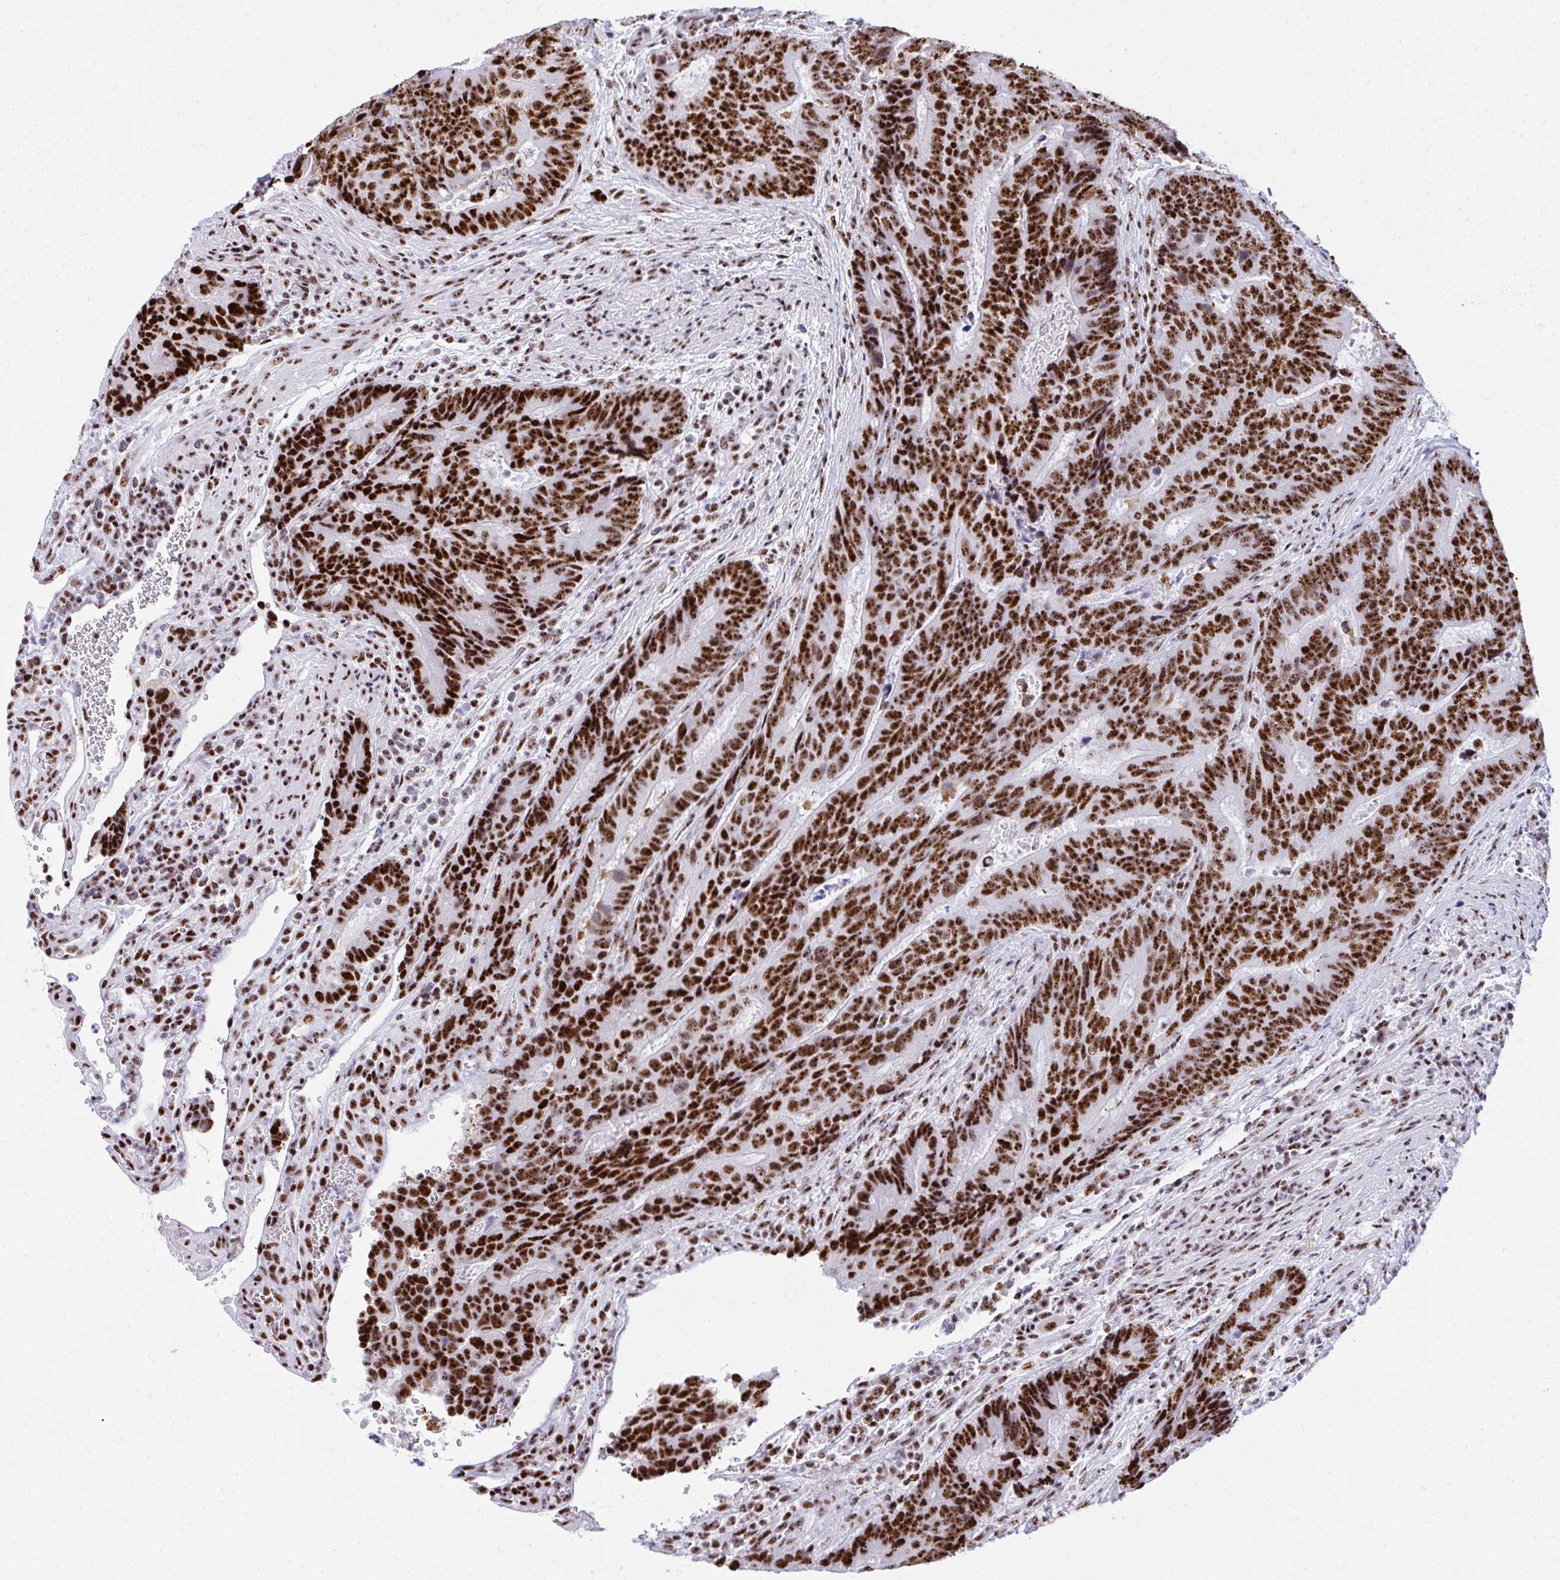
{"staining": {"intensity": "strong", "quantity": ">75%", "location": "nuclear"}, "tissue": "colorectal cancer", "cell_type": "Tumor cells", "image_type": "cancer", "snomed": [{"axis": "morphology", "description": "Adenocarcinoma, NOS"}, {"axis": "topography", "description": "Colon"}], "caption": "A photomicrograph of human colorectal adenocarcinoma stained for a protein reveals strong nuclear brown staining in tumor cells. (IHC, brightfield microscopy, high magnification).", "gene": "PELP1", "patient": {"sex": "female", "age": 48}}